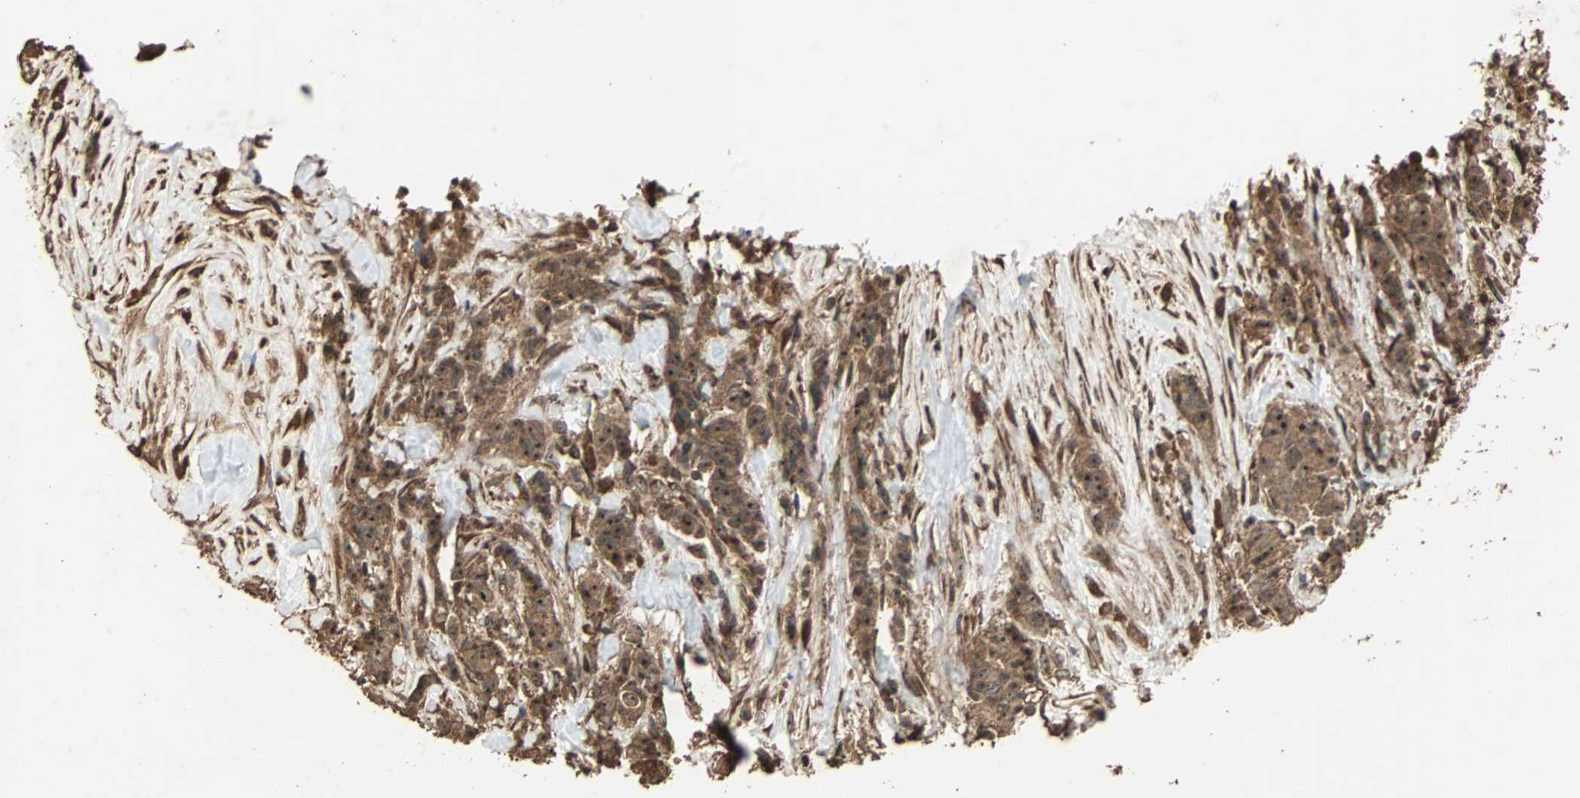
{"staining": {"intensity": "moderate", "quantity": ">75%", "location": "cytoplasmic/membranous"}, "tissue": "breast cancer", "cell_type": "Tumor cells", "image_type": "cancer", "snomed": [{"axis": "morphology", "description": "Duct carcinoma"}, {"axis": "topography", "description": "Breast"}], "caption": "DAB immunohistochemical staining of human breast cancer displays moderate cytoplasmic/membranous protein staining in approximately >75% of tumor cells. The staining was performed using DAB (3,3'-diaminobenzidine), with brown indicating positive protein expression. Nuclei are stained blue with hematoxylin.", "gene": "LAMTOR5", "patient": {"sex": "female", "age": 40}}